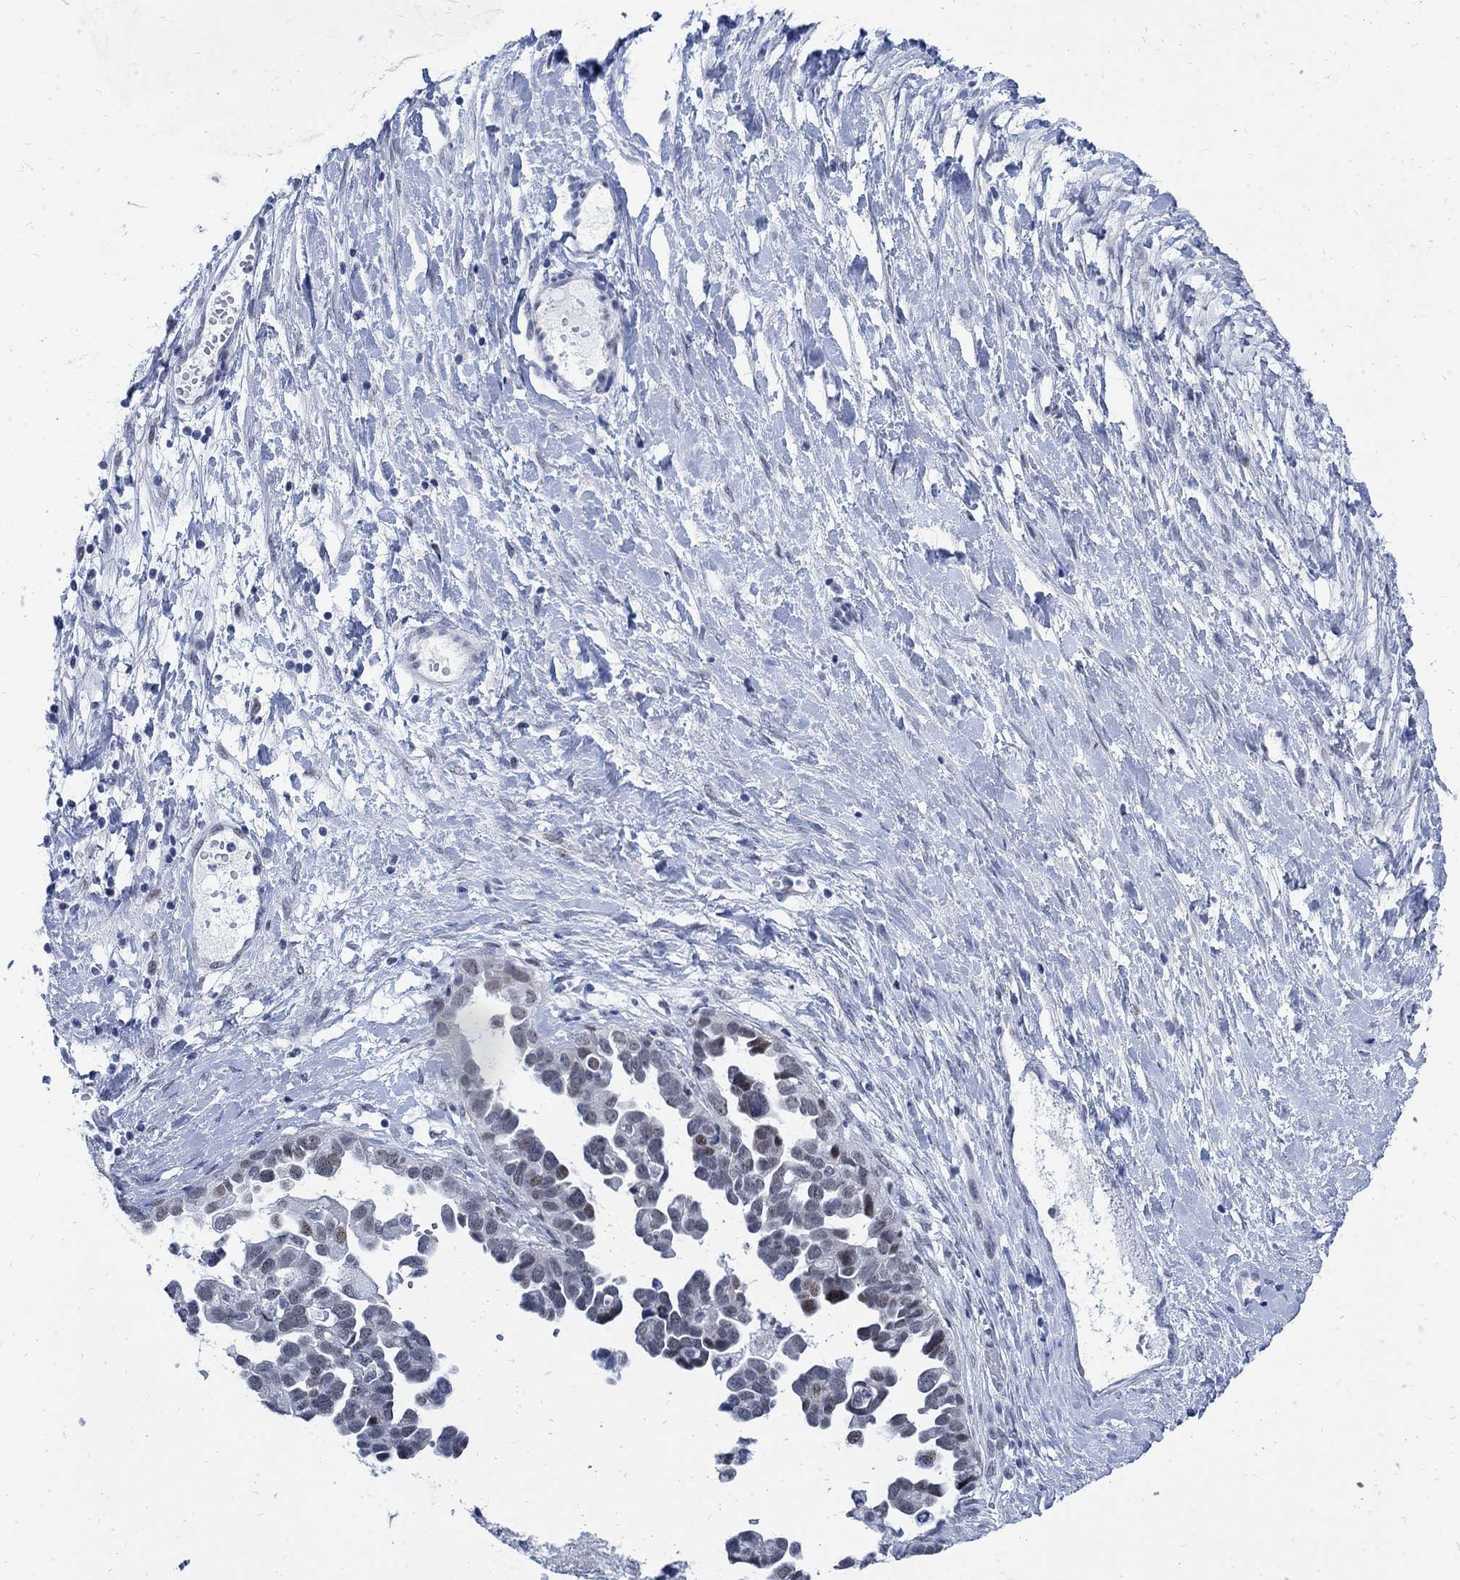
{"staining": {"intensity": "weak", "quantity": "<25%", "location": "nuclear"}, "tissue": "ovarian cancer", "cell_type": "Tumor cells", "image_type": "cancer", "snomed": [{"axis": "morphology", "description": "Cystadenocarcinoma, serous, NOS"}, {"axis": "topography", "description": "Ovary"}], "caption": "Immunohistochemical staining of human ovarian cancer displays no significant staining in tumor cells.", "gene": "DLK1", "patient": {"sex": "female", "age": 54}}